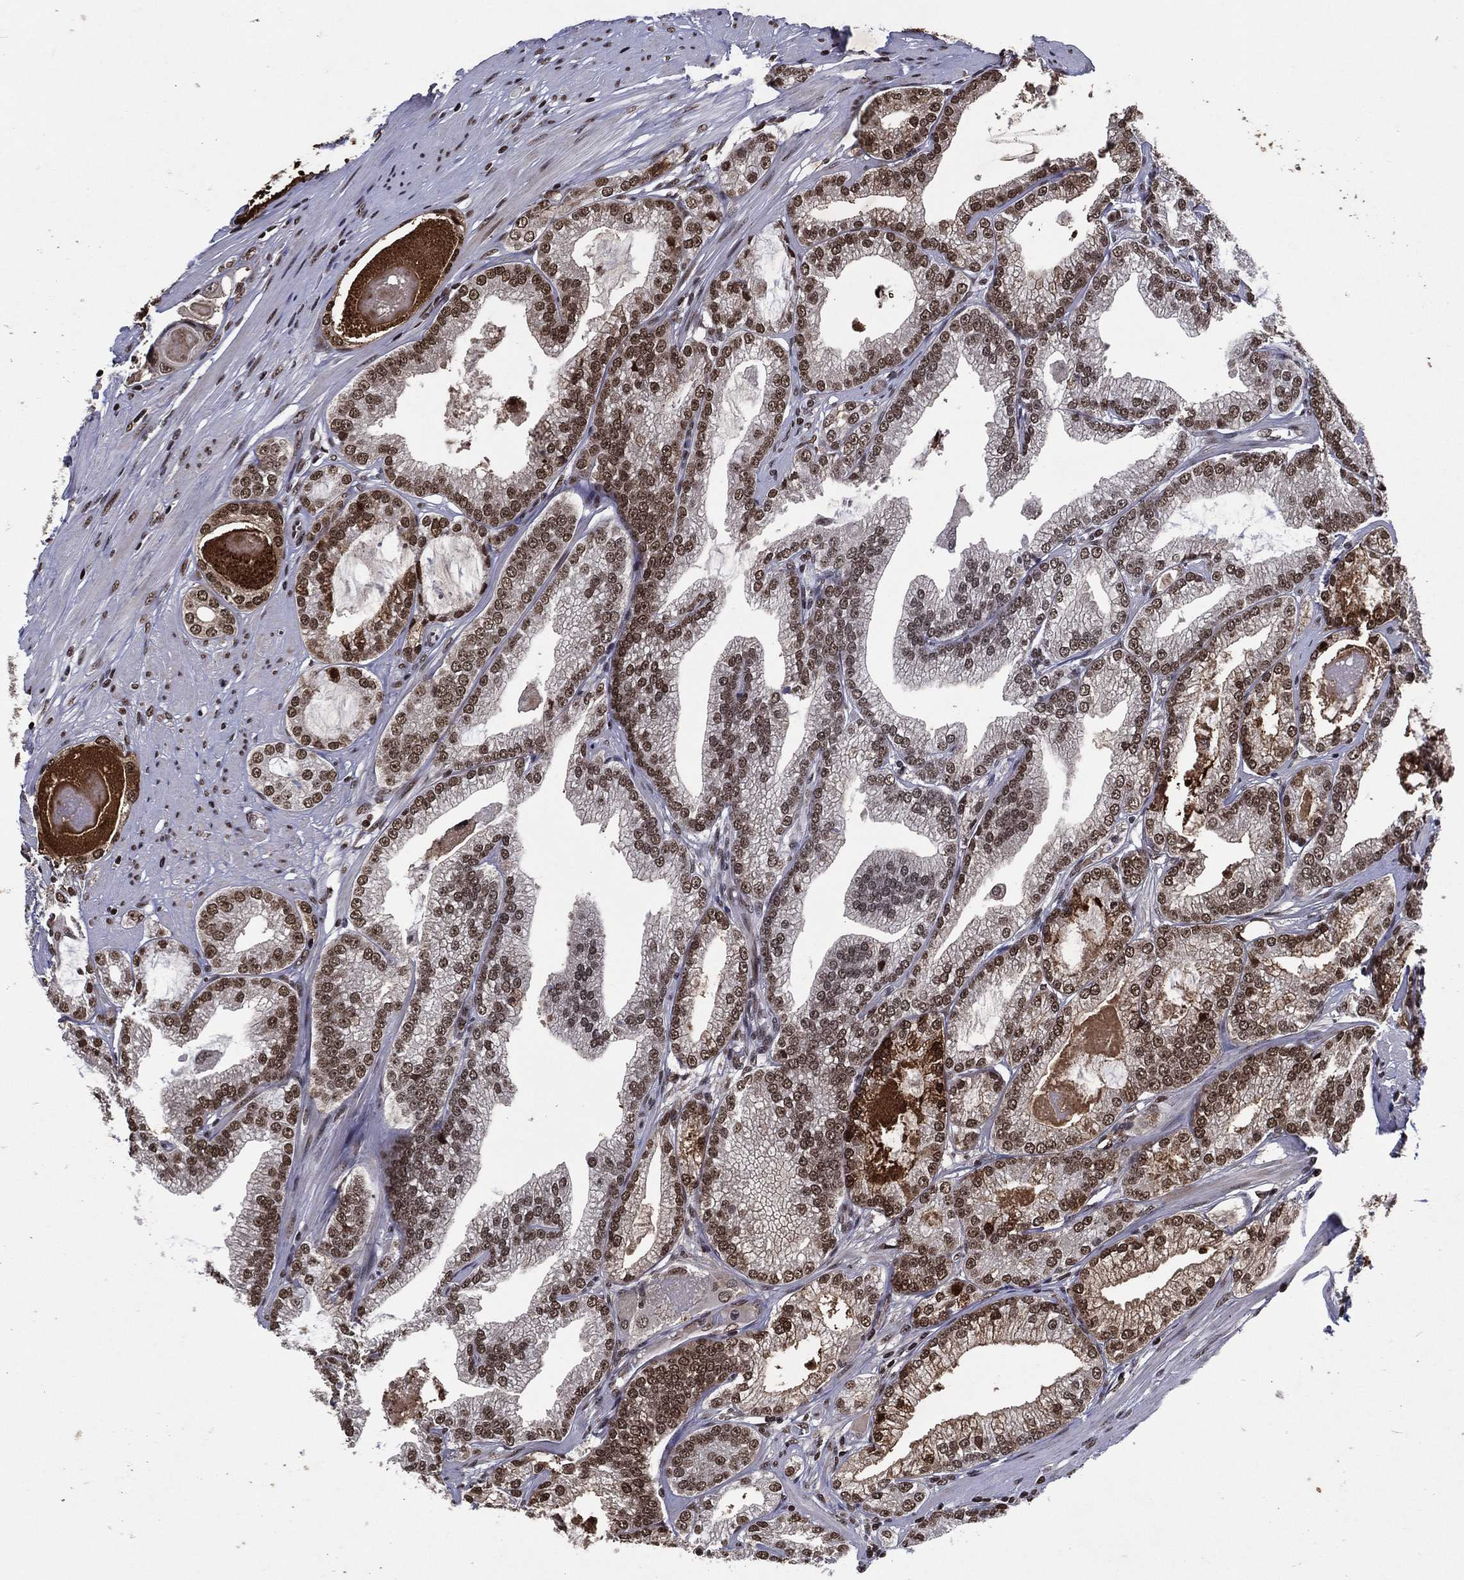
{"staining": {"intensity": "moderate", "quantity": ">75%", "location": "nuclear"}, "tissue": "prostate cancer", "cell_type": "Tumor cells", "image_type": "cancer", "snomed": [{"axis": "morphology", "description": "Adenocarcinoma, High grade"}, {"axis": "topography", "description": "Prostate and seminal vesicle, NOS"}], "caption": "Prostate adenocarcinoma (high-grade) tissue demonstrates moderate nuclear expression in about >75% of tumor cells, visualized by immunohistochemistry.", "gene": "ZBTB42", "patient": {"sex": "male", "age": 62}}